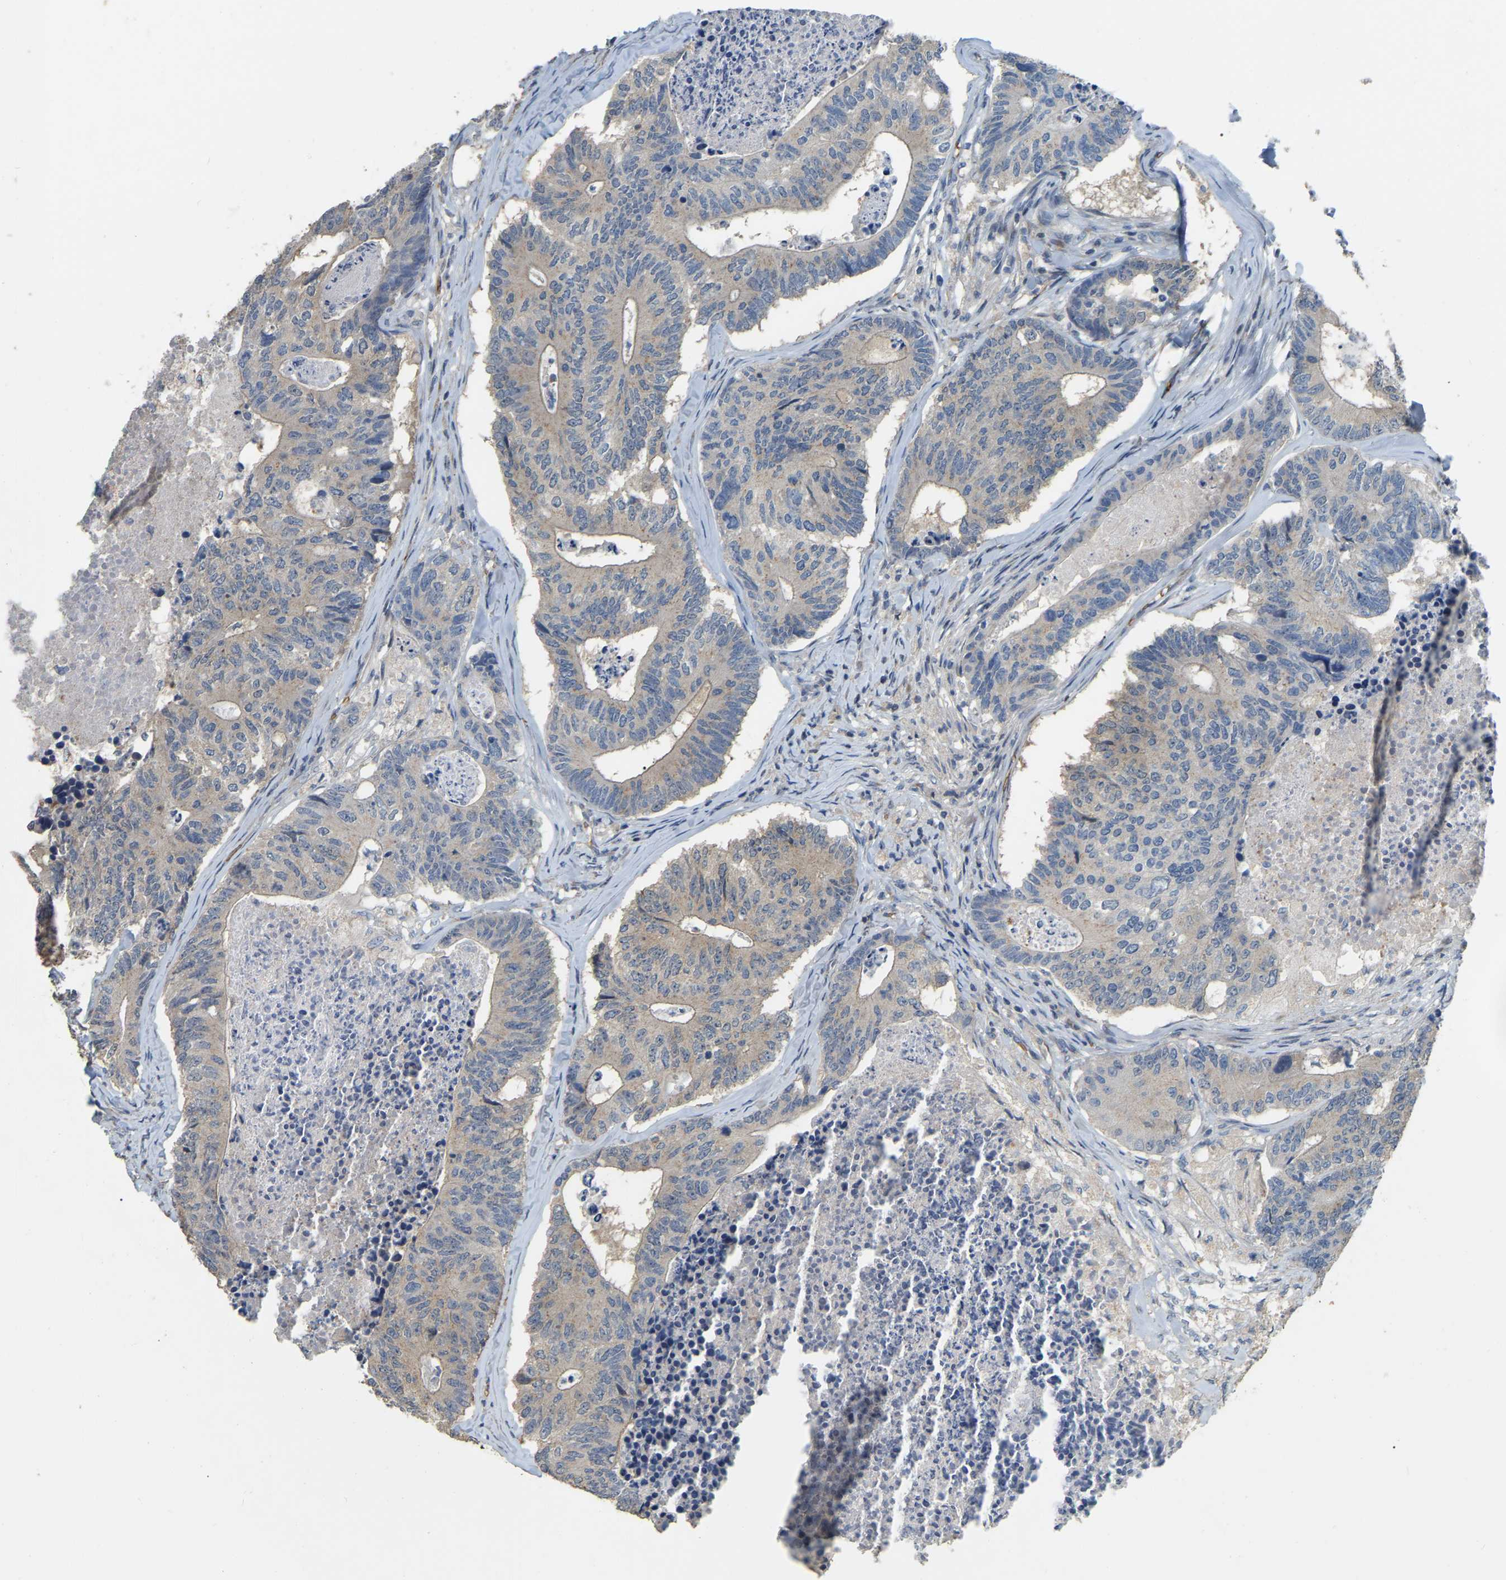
{"staining": {"intensity": "weak", "quantity": ">75%", "location": "cytoplasmic/membranous"}, "tissue": "colorectal cancer", "cell_type": "Tumor cells", "image_type": "cancer", "snomed": [{"axis": "morphology", "description": "Adenocarcinoma, NOS"}, {"axis": "topography", "description": "Colon"}], "caption": "Colorectal cancer tissue demonstrates weak cytoplasmic/membranous positivity in approximately >75% of tumor cells", "gene": "CFAP298", "patient": {"sex": "female", "age": 67}}